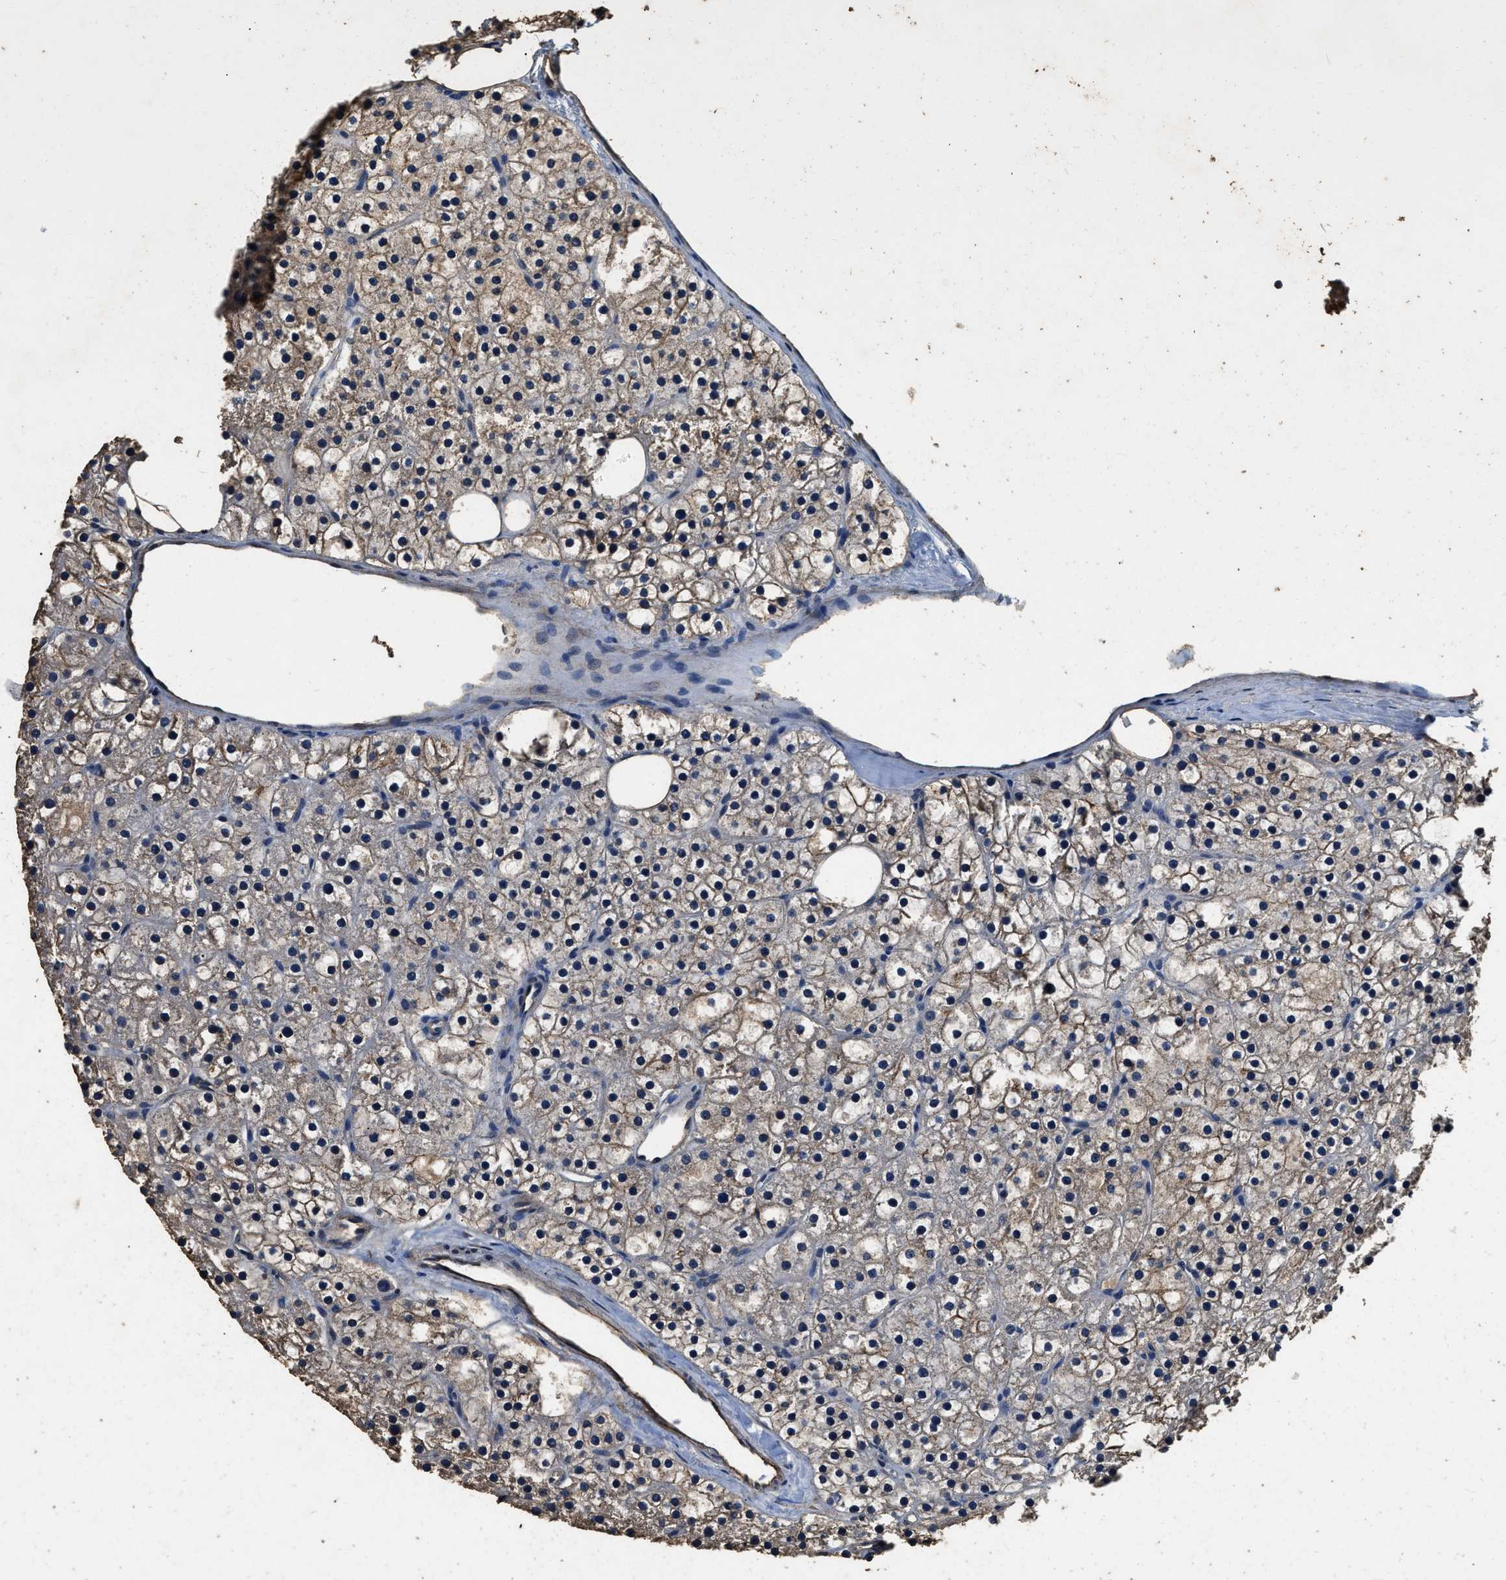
{"staining": {"intensity": "weak", "quantity": "<25%", "location": "cytoplasmic/membranous"}, "tissue": "parathyroid gland", "cell_type": "Glandular cells", "image_type": "normal", "snomed": [{"axis": "morphology", "description": "Normal tissue, NOS"}, {"axis": "morphology", "description": "Adenoma, NOS"}, {"axis": "topography", "description": "Parathyroid gland"}], "caption": "The immunohistochemistry (IHC) photomicrograph has no significant positivity in glandular cells of parathyroid gland. The staining is performed using DAB brown chromogen with nuclei counter-stained in using hematoxylin.", "gene": "MIB1", "patient": {"sex": "female", "age": 70}}